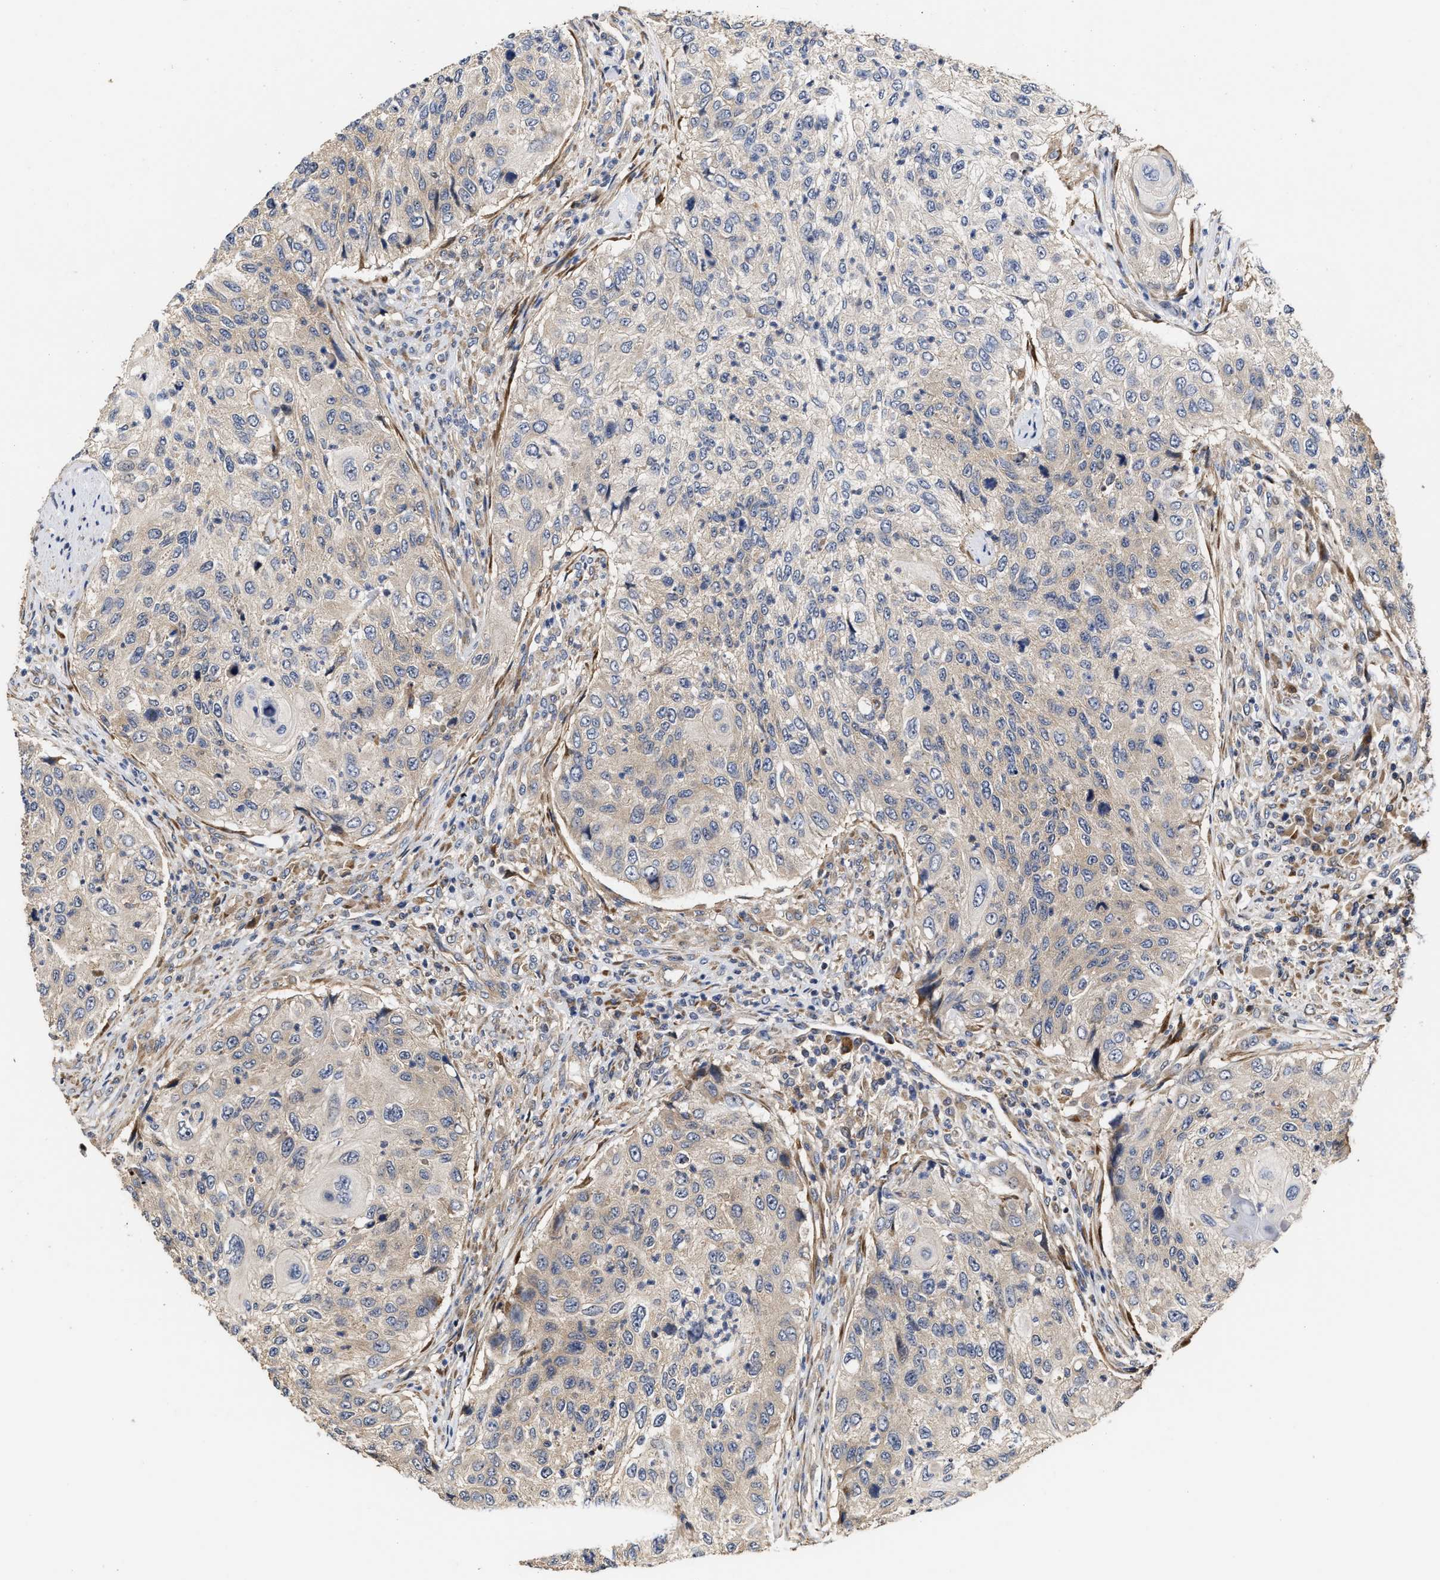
{"staining": {"intensity": "weak", "quantity": "<25%", "location": "cytoplasmic/membranous"}, "tissue": "urothelial cancer", "cell_type": "Tumor cells", "image_type": "cancer", "snomed": [{"axis": "morphology", "description": "Urothelial carcinoma, High grade"}, {"axis": "topography", "description": "Urinary bladder"}], "caption": "High power microscopy photomicrograph of an immunohistochemistry photomicrograph of urothelial carcinoma (high-grade), revealing no significant staining in tumor cells.", "gene": "CLIP2", "patient": {"sex": "female", "age": 60}}